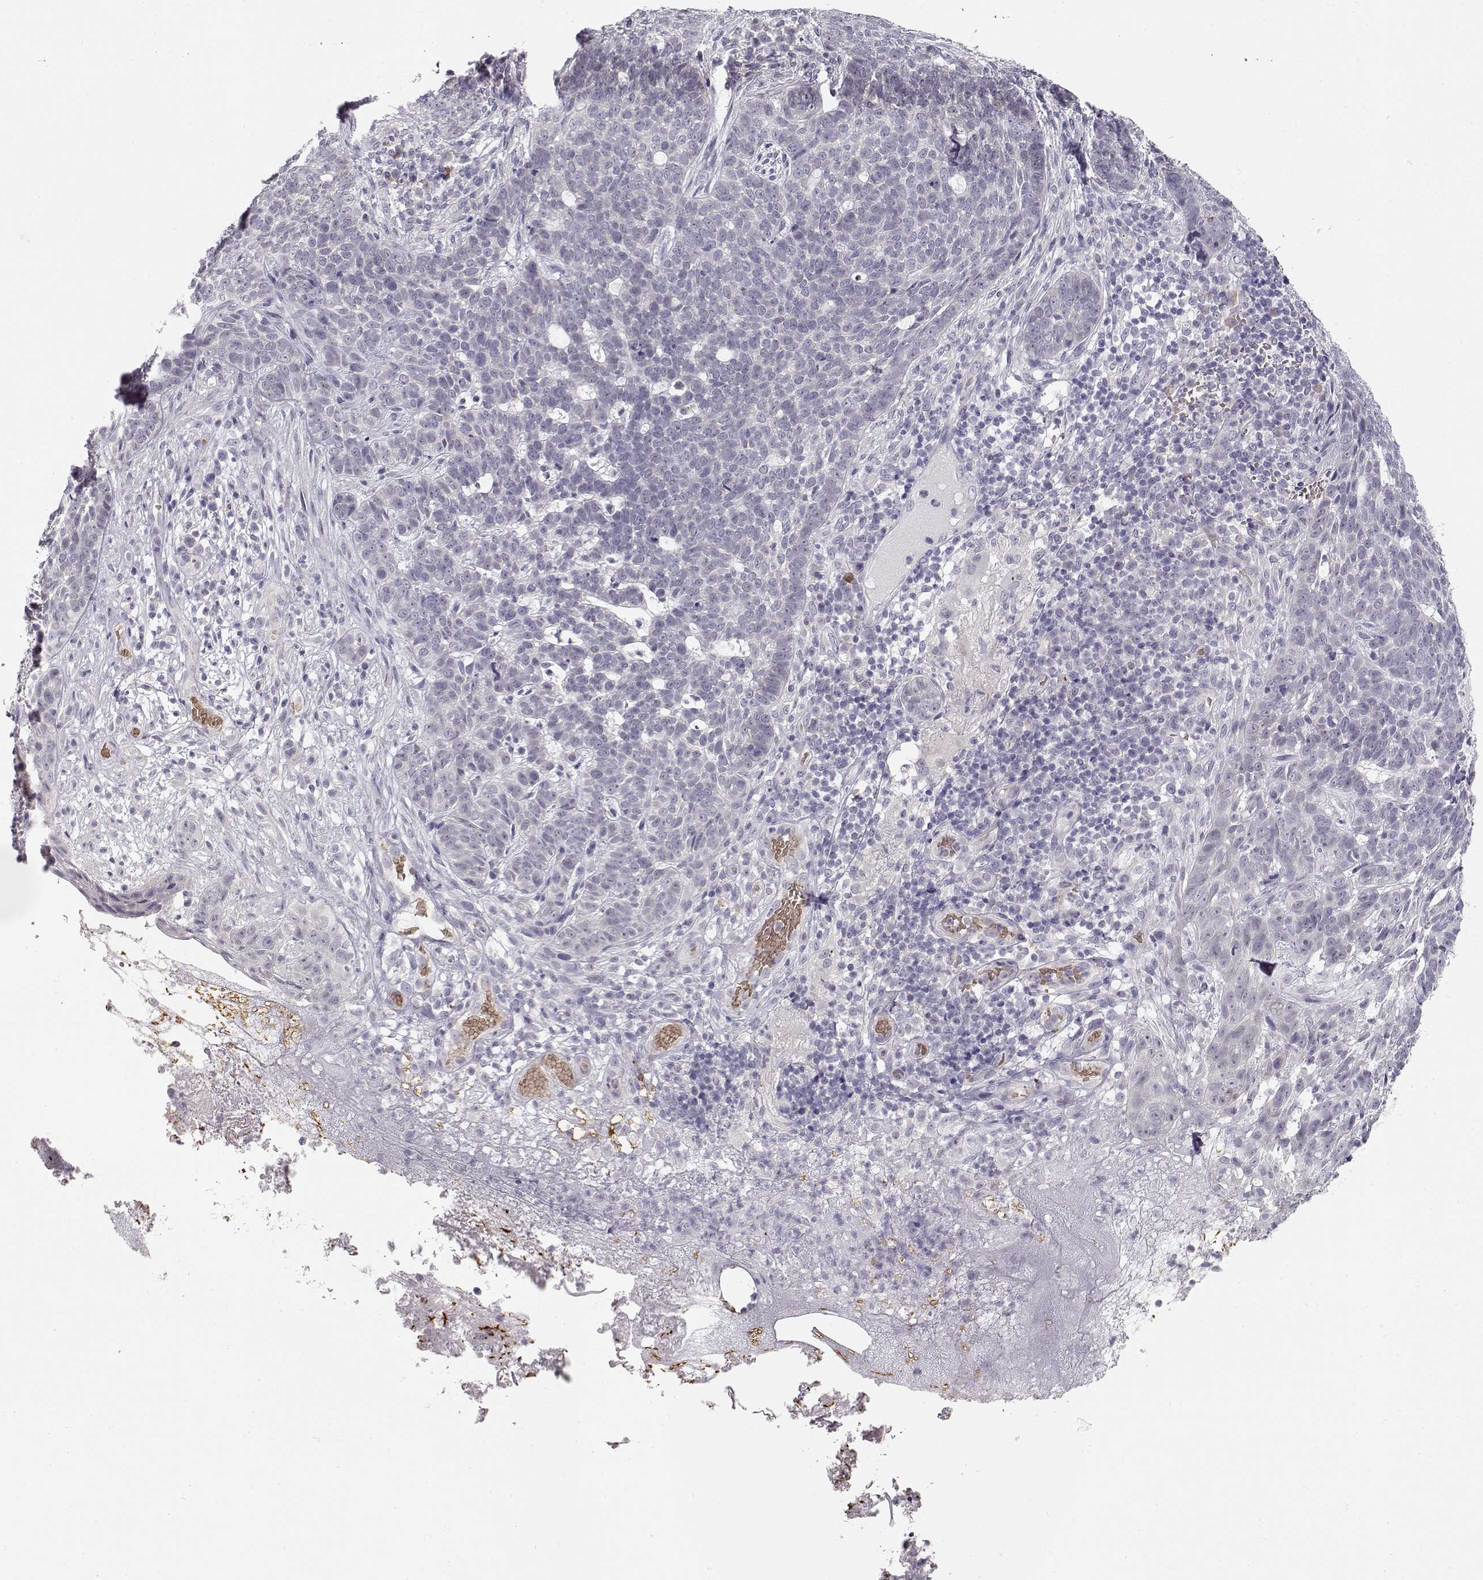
{"staining": {"intensity": "negative", "quantity": "none", "location": "none"}, "tissue": "skin cancer", "cell_type": "Tumor cells", "image_type": "cancer", "snomed": [{"axis": "morphology", "description": "Basal cell carcinoma"}, {"axis": "topography", "description": "Skin"}], "caption": "Tumor cells show no significant expression in skin cancer. The staining is performed using DAB brown chromogen with nuclei counter-stained in using hematoxylin.", "gene": "TTC26", "patient": {"sex": "female", "age": 69}}